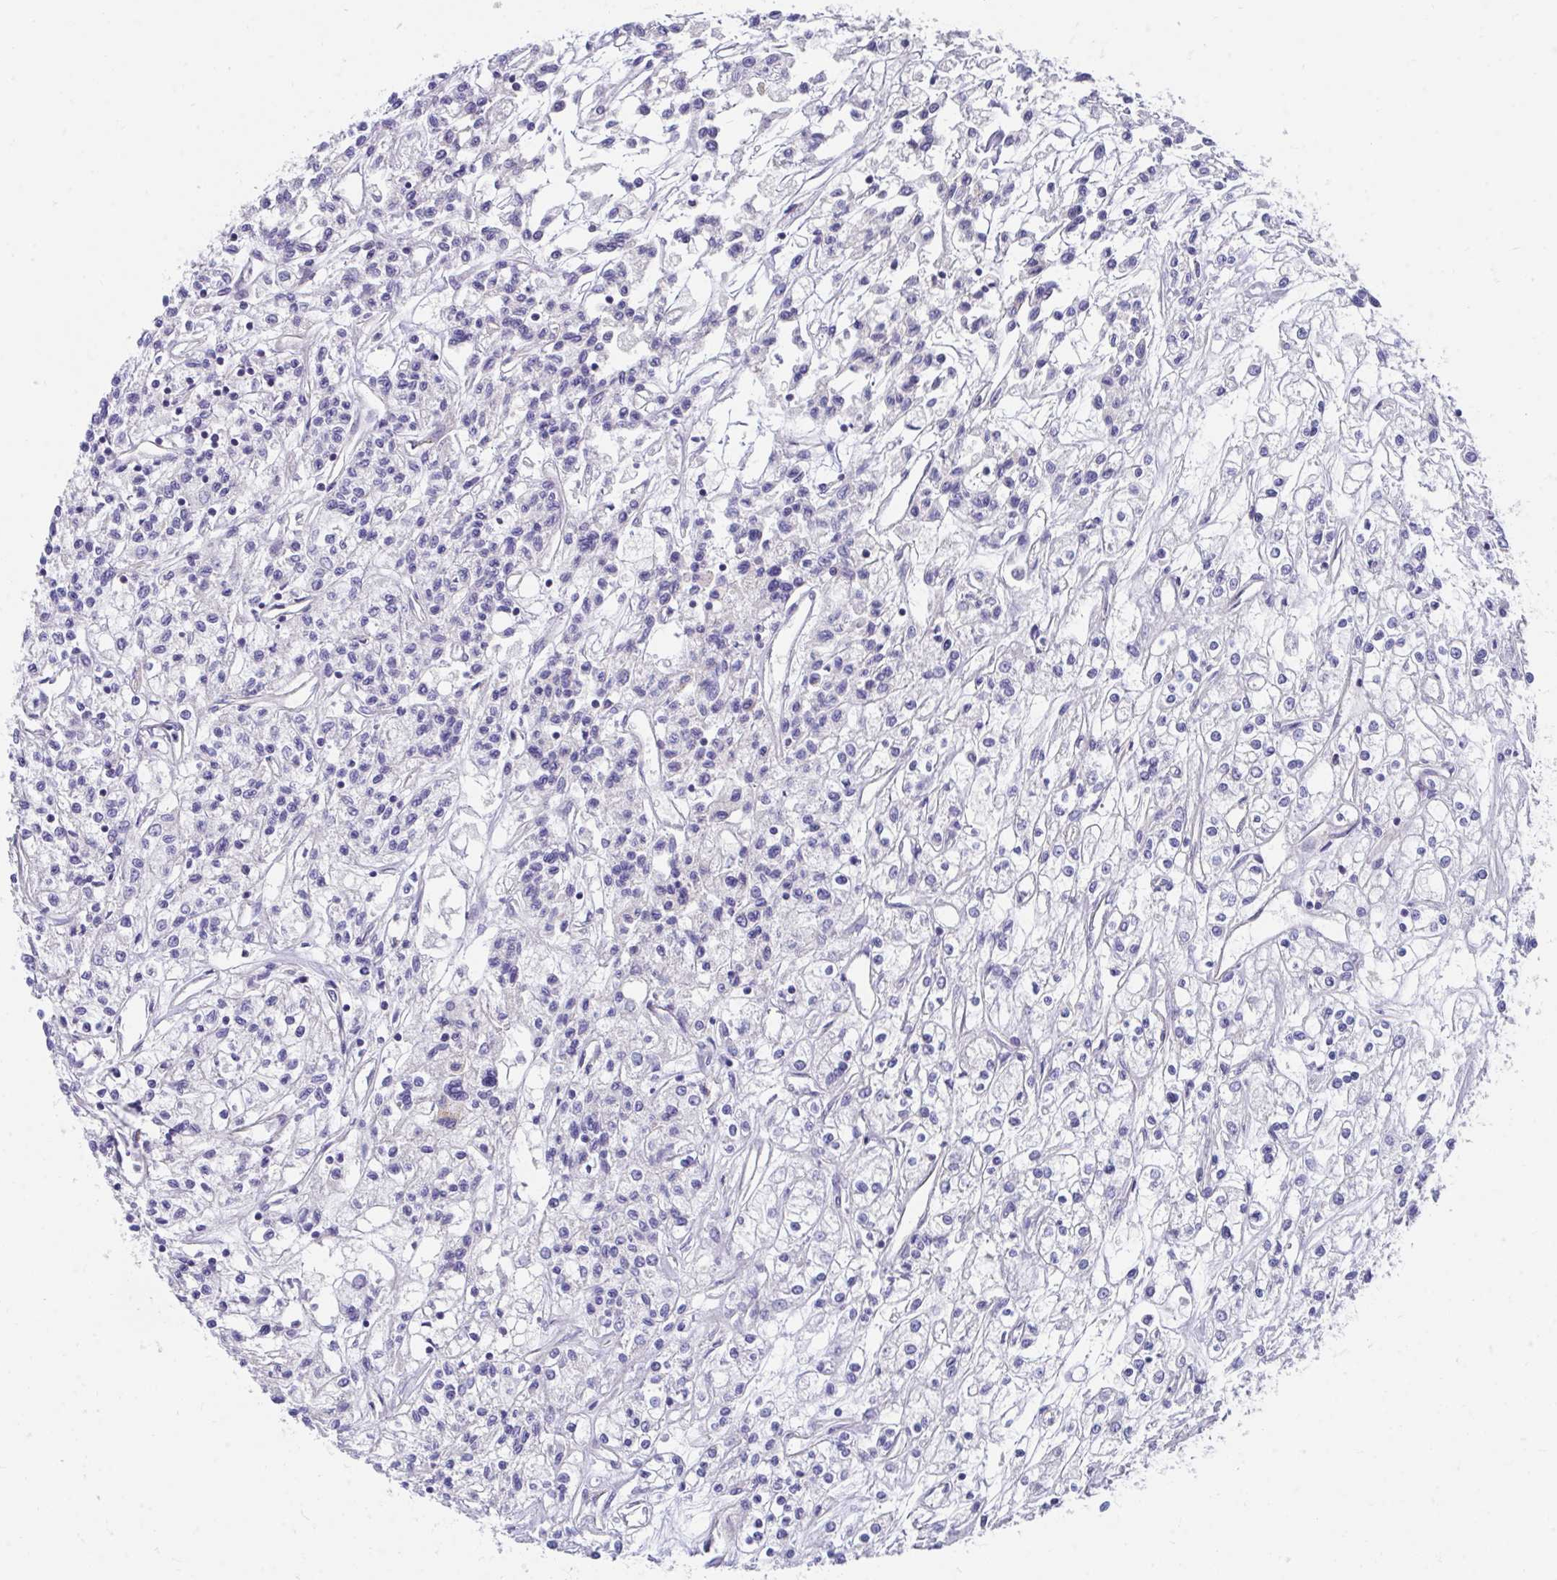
{"staining": {"intensity": "negative", "quantity": "none", "location": "none"}, "tissue": "renal cancer", "cell_type": "Tumor cells", "image_type": "cancer", "snomed": [{"axis": "morphology", "description": "Adenocarcinoma, NOS"}, {"axis": "topography", "description": "Kidney"}], "caption": "High magnification brightfield microscopy of renal adenocarcinoma stained with DAB (brown) and counterstained with hematoxylin (blue): tumor cells show no significant staining.", "gene": "SLAMF7", "patient": {"sex": "female", "age": 59}}